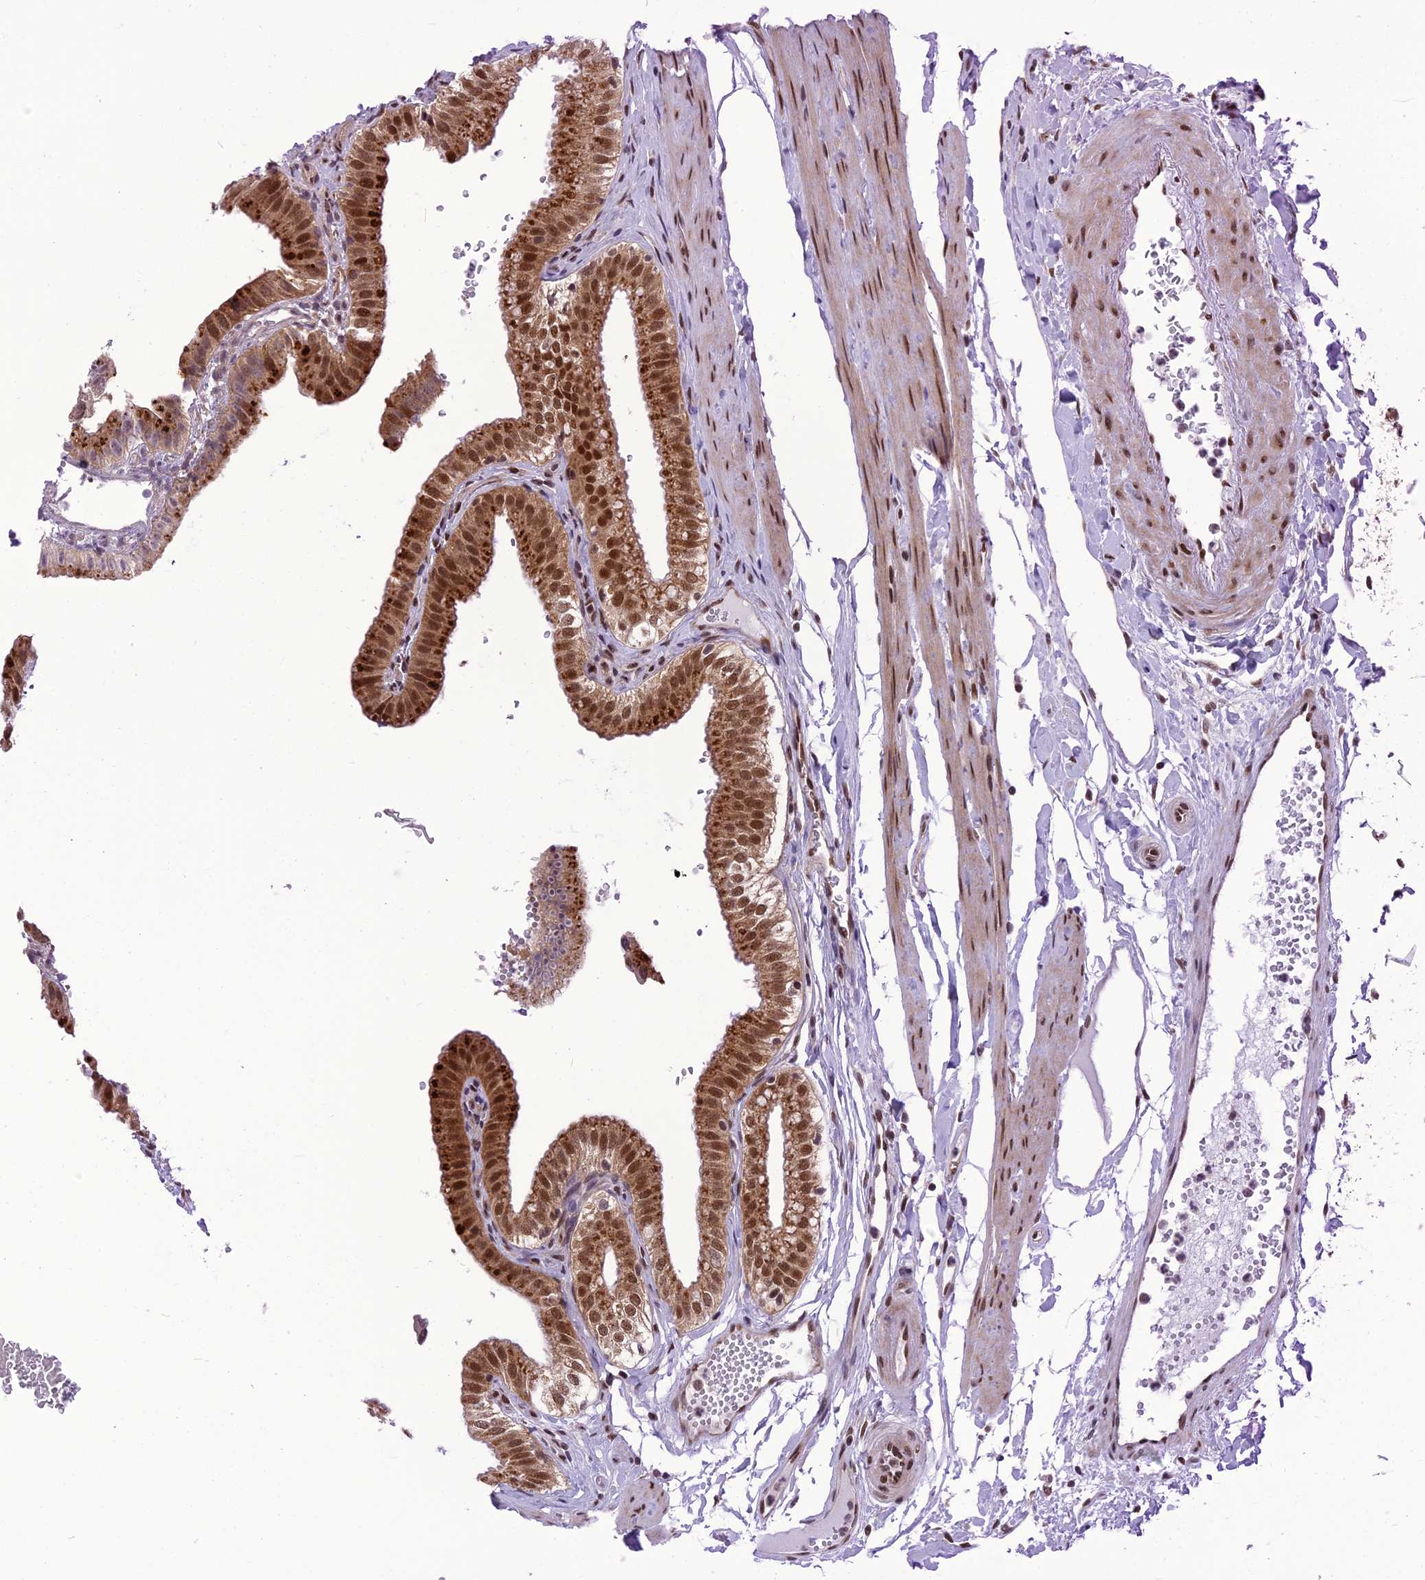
{"staining": {"intensity": "strong", "quantity": ">75%", "location": "cytoplasmic/membranous,nuclear"}, "tissue": "gallbladder", "cell_type": "Glandular cells", "image_type": "normal", "snomed": [{"axis": "morphology", "description": "Normal tissue, NOS"}, {"axis": "topography", "description": "Gallbladder"}], "caption": "Human gallbladder stained with a brown dye displays strong cytoplasmic/membranous,nuclear positive staining in about >75% of glandular cells.", "gene": "RTRAF", "patient": {"sex": "female", "age": 61}}